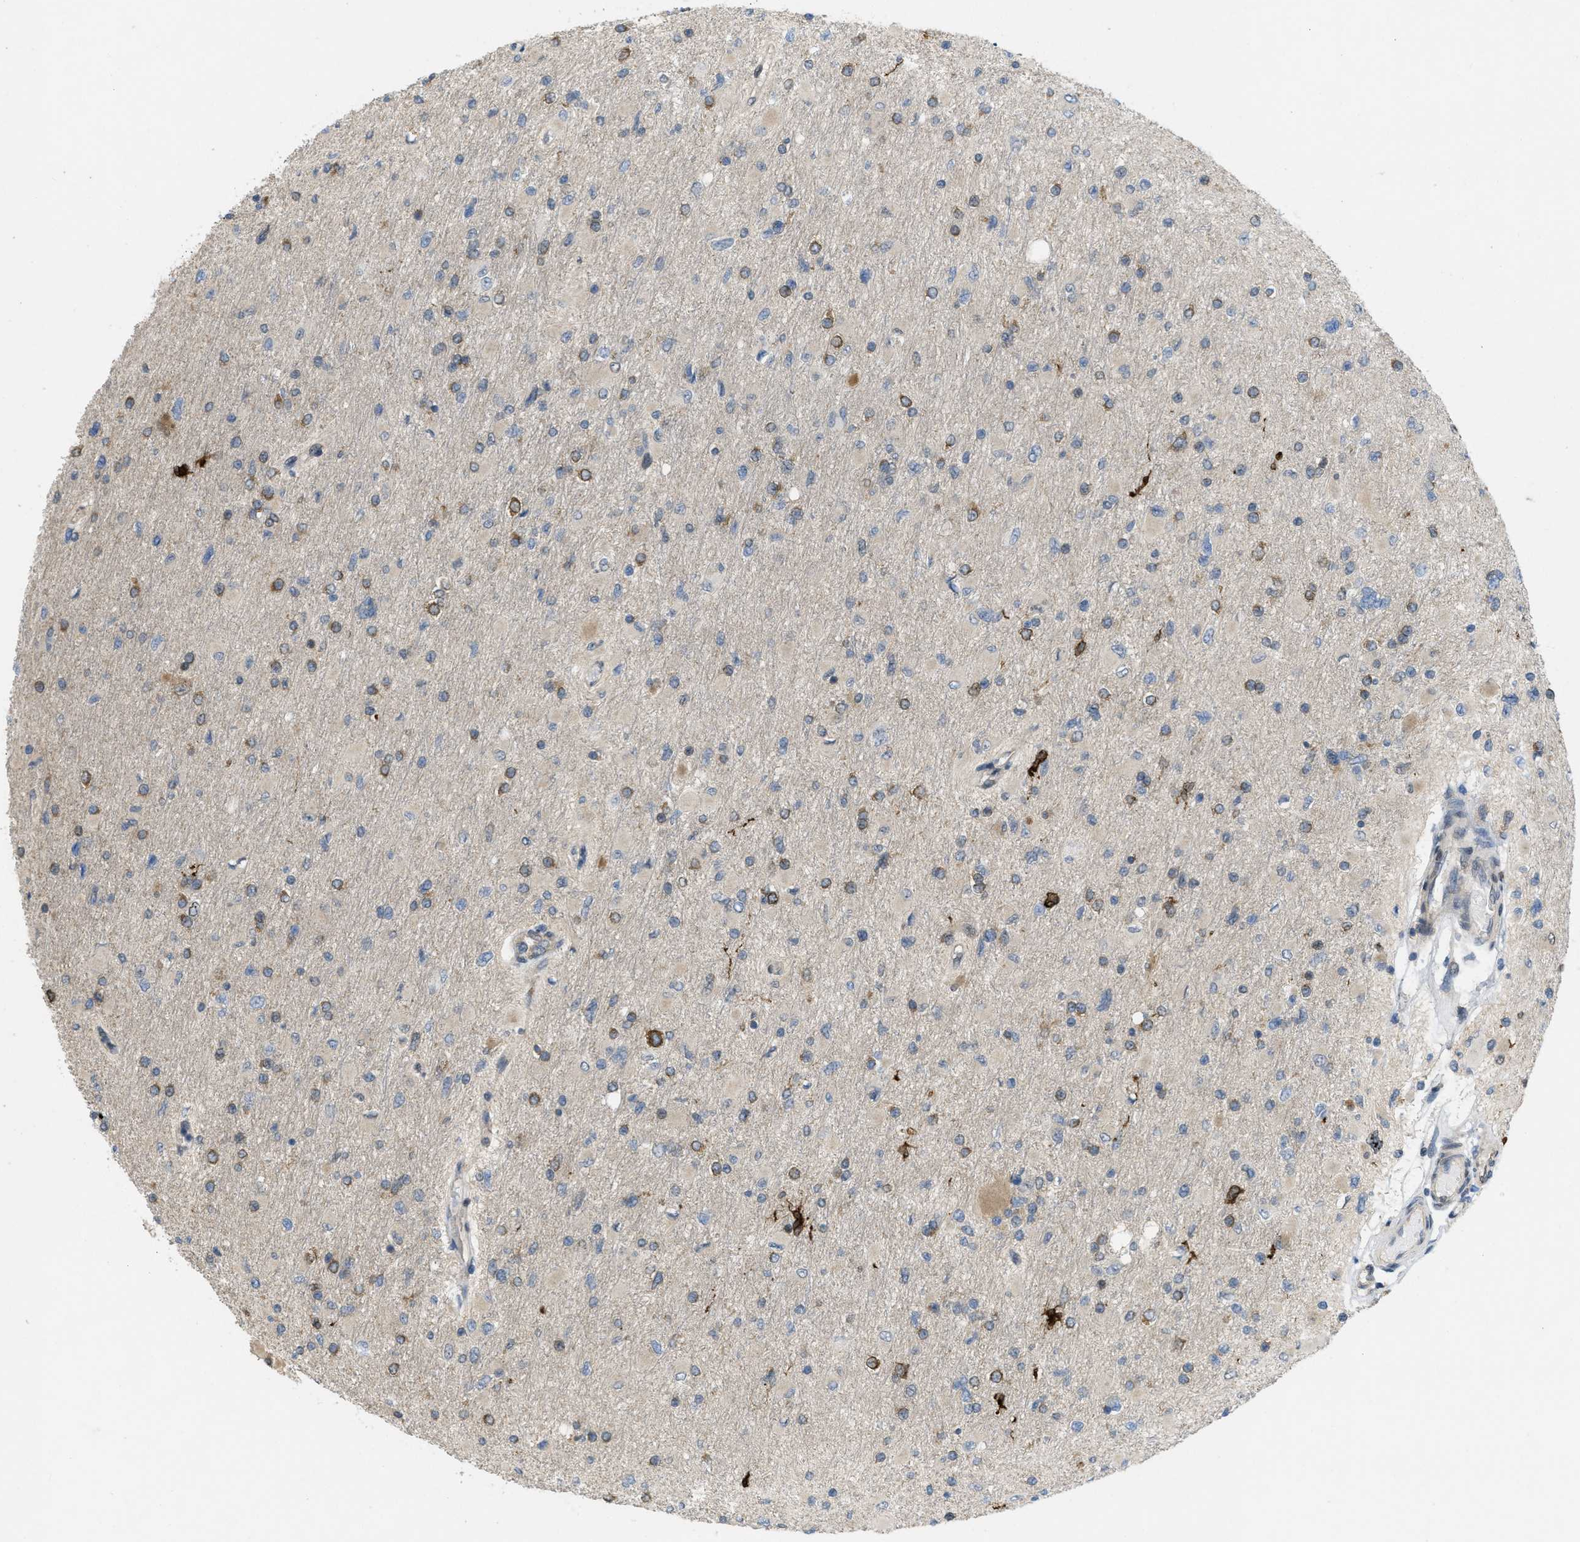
{"staining": {"intensity": "weak", "quantity": "<25%", "location": "cytoplasmic/membranous"}, "tissue": "glioma", "cell_type": "Tumor cells", "image_type": "cancer", "snomed": [{"axis": "morphology", "description": "Glioma, malignant, High grade"}, {"axis": "topography", "description": "Cerebral cortex"}], "caption": "DAB (3,3'-diaminobenzidine) immunohistochemical staining of human high-grade glioma (malignant) demonstrates no significant staining in tumor cells. (Stains: DAB (3,3'-diaminobenzidine) IHC with hematoxylin counter stain, Microscopy: brightfield microscopy at high magnification).", "gene": "IFNLR1", "patient": {"sex": "female", "age": 36}}